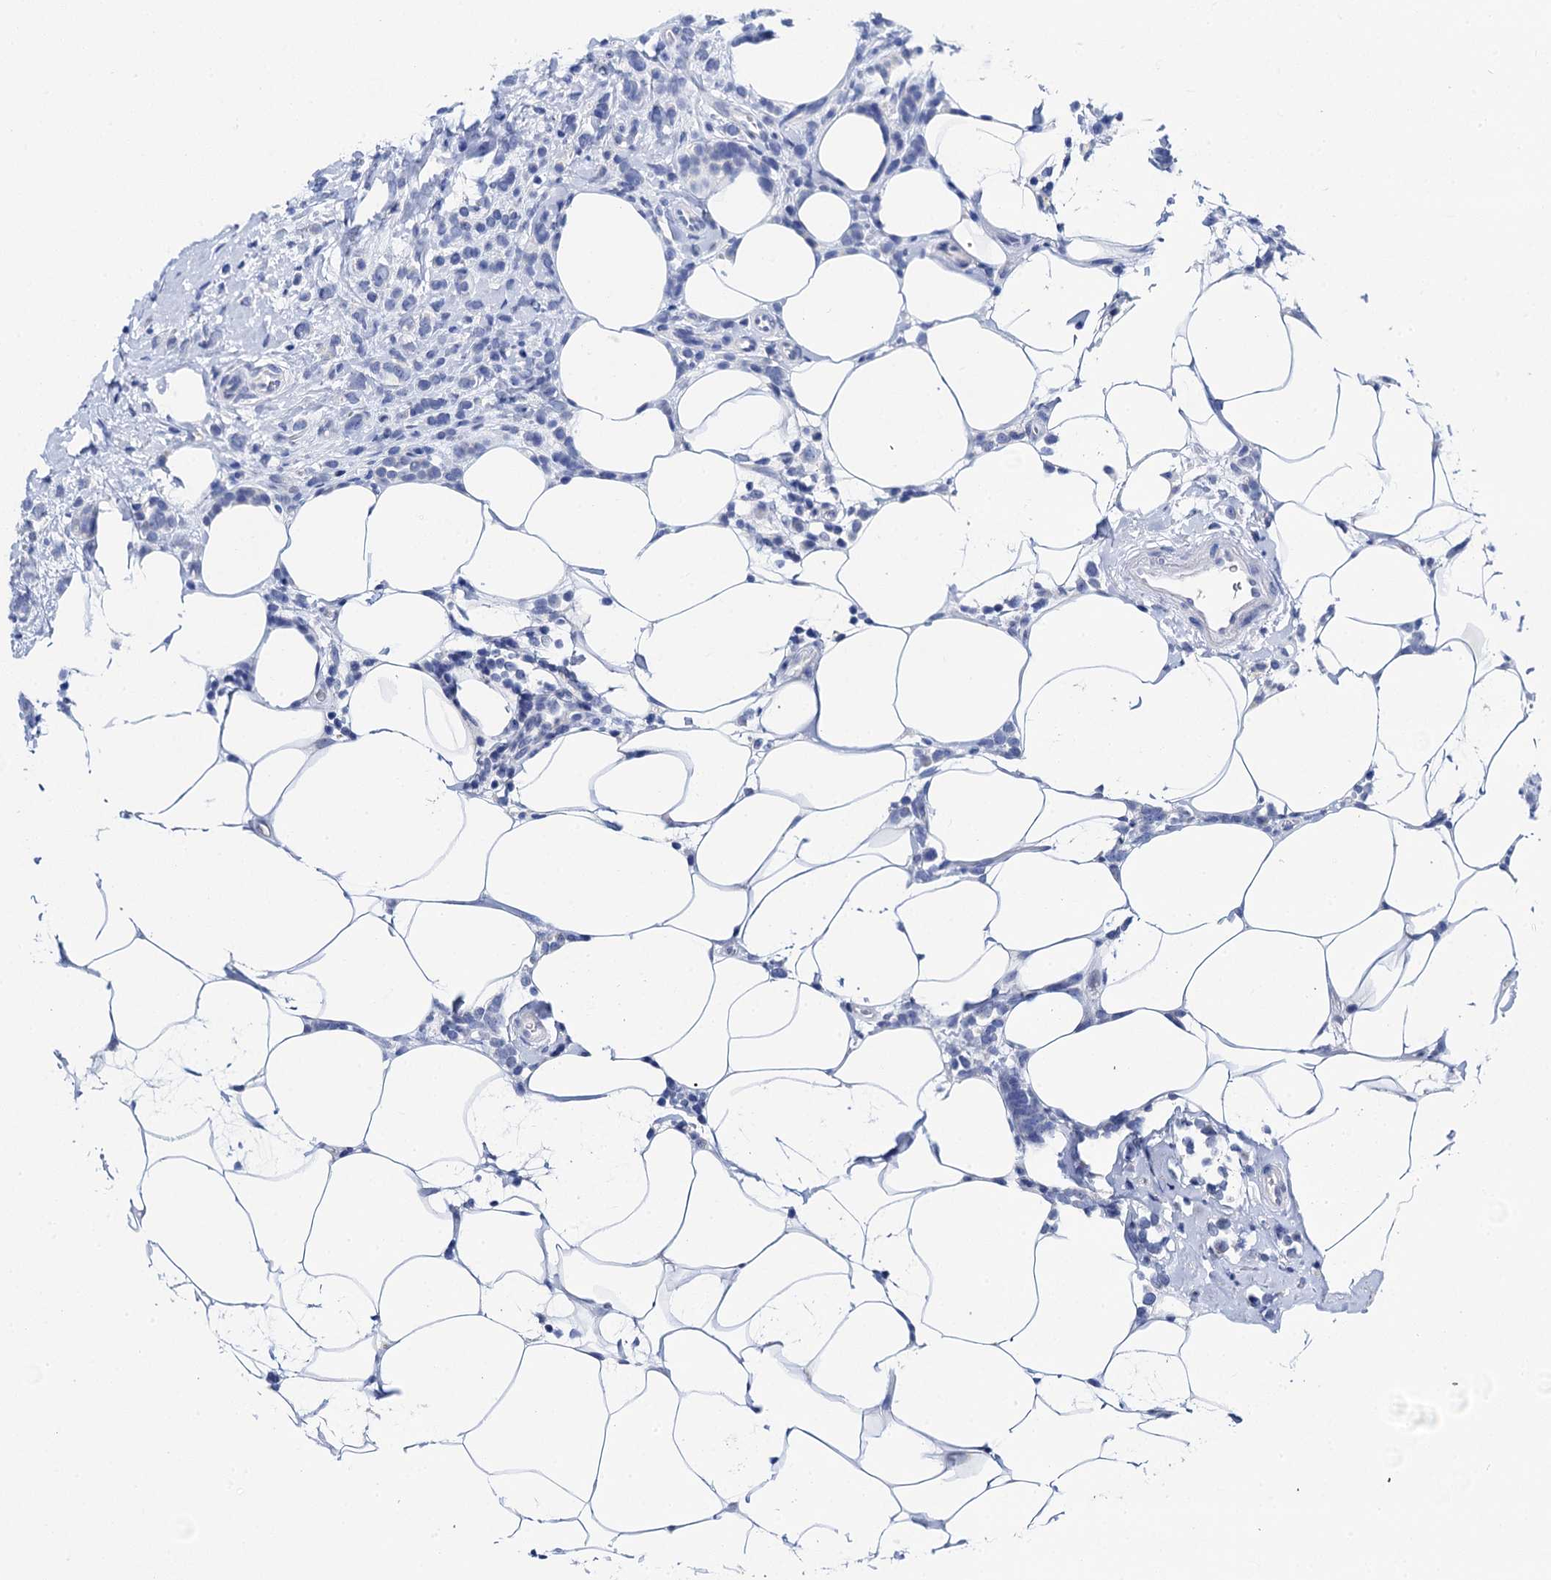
{"staining": {"intensity": "negative", "quantity": "none", "location": "none"}, "tissue": "breast cancer", "cell_type": "Tumor cells", "image_type": "cancer", "snomed": [{"axis": "morphology", "description": "Lobular carcinoma"}, {"axis": "topography", "description": "Breast"}], "caption": "Immunohistochemistry histopathology image of neoplastic tissue: breast cancer (lobular carcinoma) stained with DAB (3,3'-diaminobenzidine) displays no significant protein expression in tumor cells.", "gene": "LYPD3", "patient": {"sex": "female", "age": 58}}